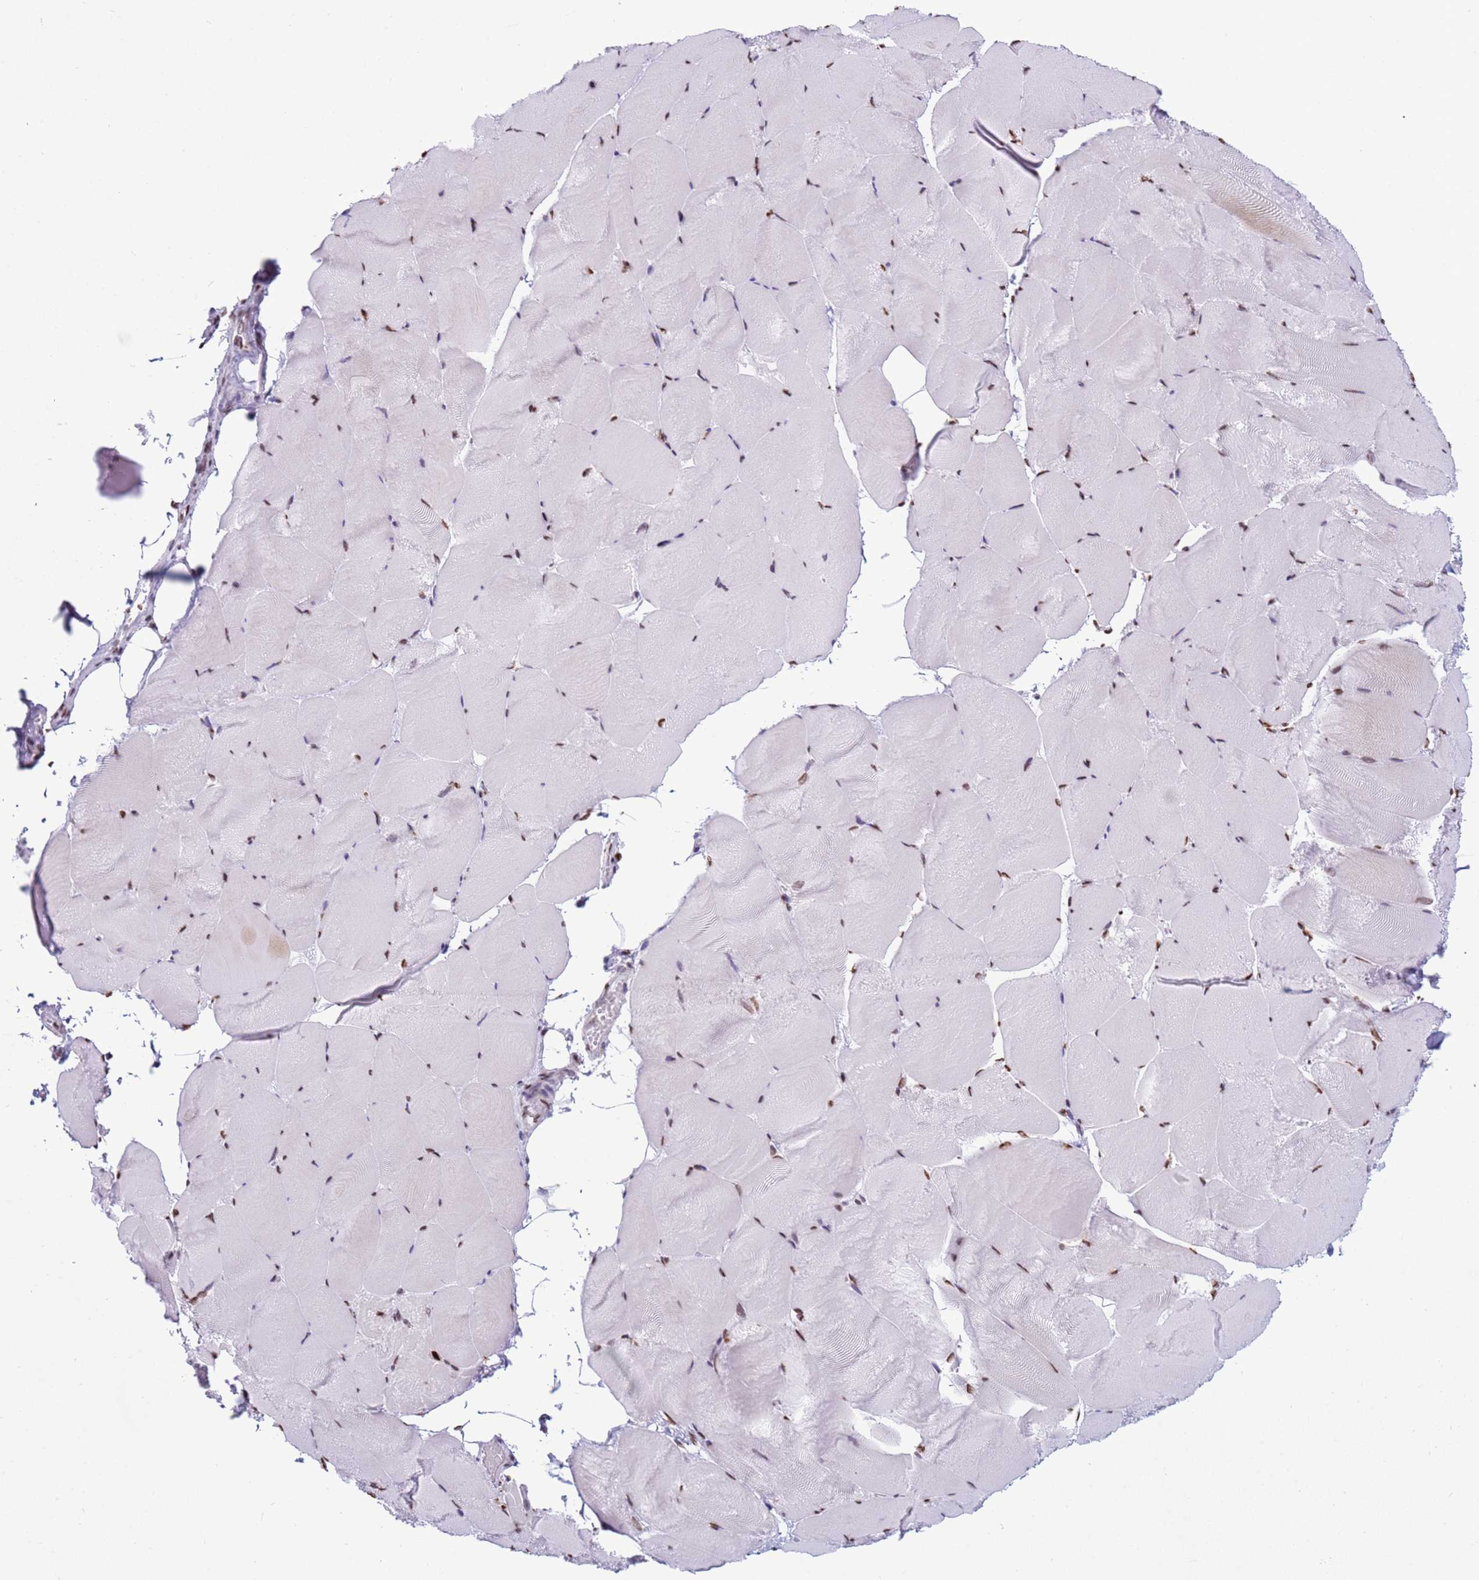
{"staining": {"intensity": "moderate", "quantity": "25%-75%", "location": "nuclear"}, "tissue": "skeletal muscle", "cell_type": "Myocytes", "image_type": "normal", "snomed": [{"axis": "morphology", "description": "Normal tissue, NOS"}, {"axis": "topography", "description": "Skeletal muscle"}], "caption": "Myocytes demonstrate moderate nuclear positivity in approximately 25%-75% of cells in unremarkable skeletal muscle. The protein is stained brown, and the nuclei are stained in blue (DAB (3,3'-diaminobenzidine) IHC with brightfield microscopy, high magnification).", "gene": "H4C11", "patient": {"sex": "female", "age": 64}}